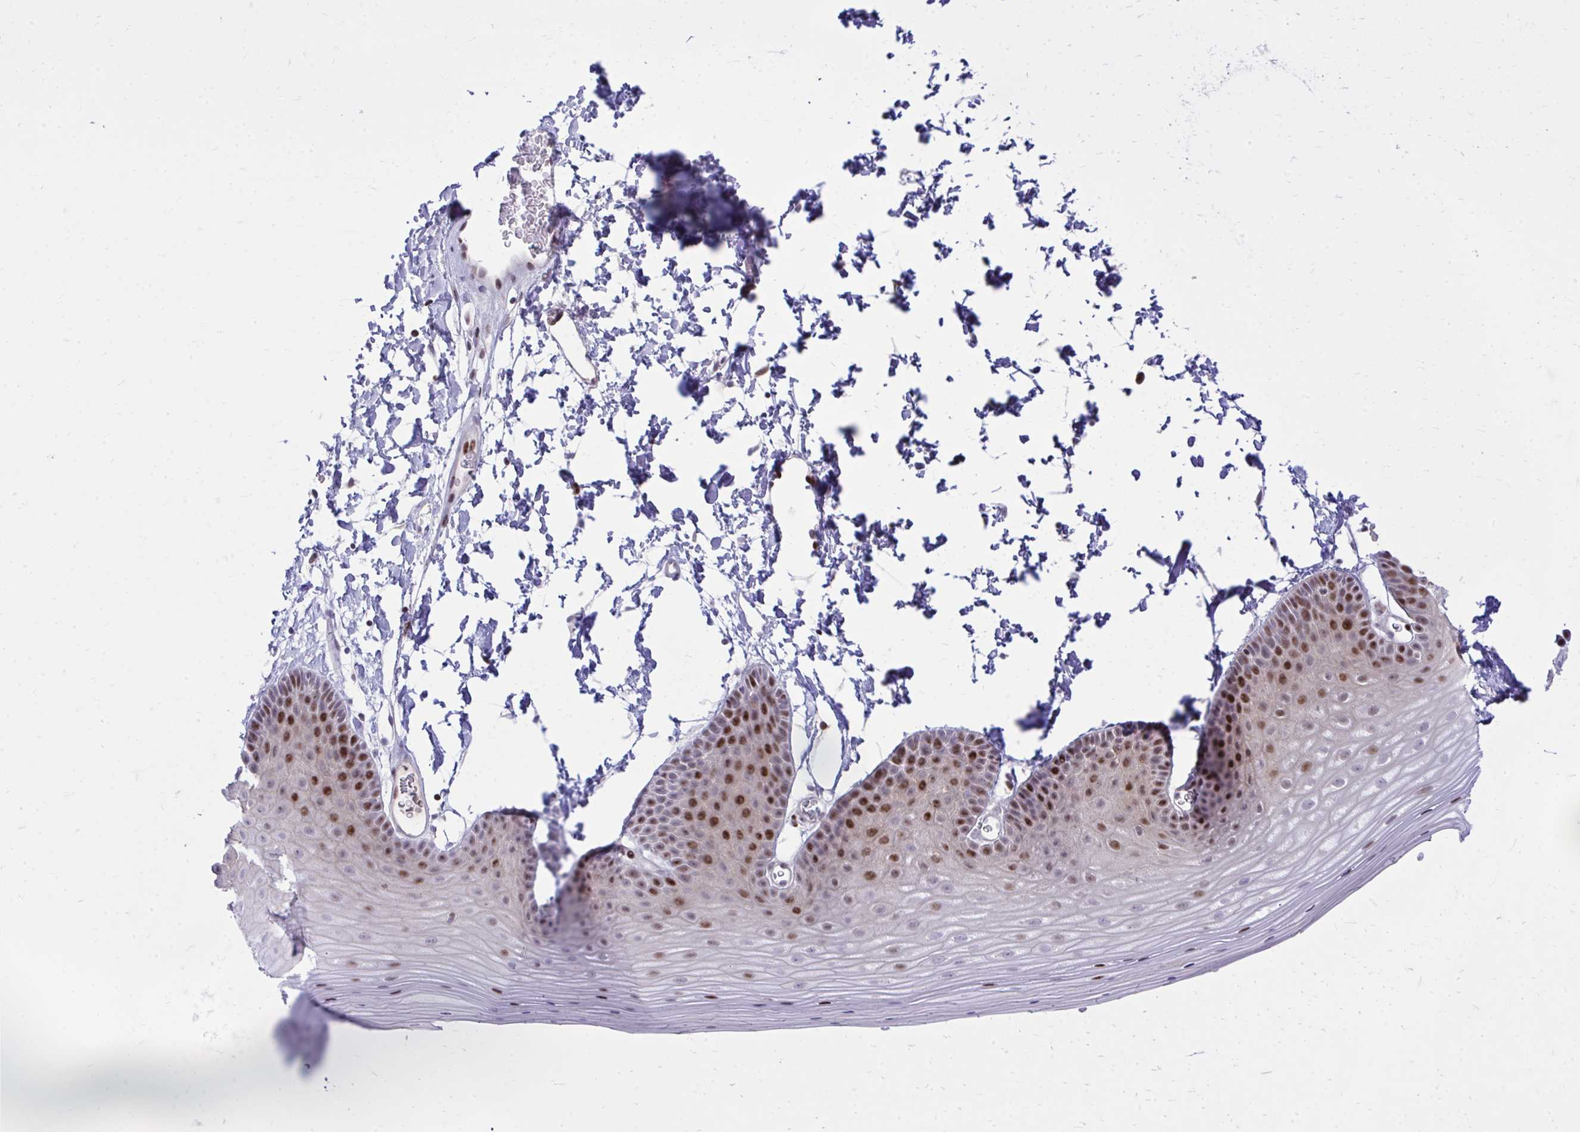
{"staining": {"intensity": "strong", "quantity": "25%-75%", "location": "nuclear"}, "tissue": "skin", "cell_type": "Epidermal cells", "image_type": "normal", "snomed": [{"axis": "morphology", "description": "Normal tissue, NOS"}, {"axis": "topography", "description": "Anal"}], "caption": "Skin stained with immunohistochemistry (IHC) exhibits strong nuclear staining in approximately 25%-75% of epidermal cells. (DAB IHC, brown staining for protein, blue staining for nuclei).", "gene": "C14orf39", "patient": {"sex": "male", "age": 53}}